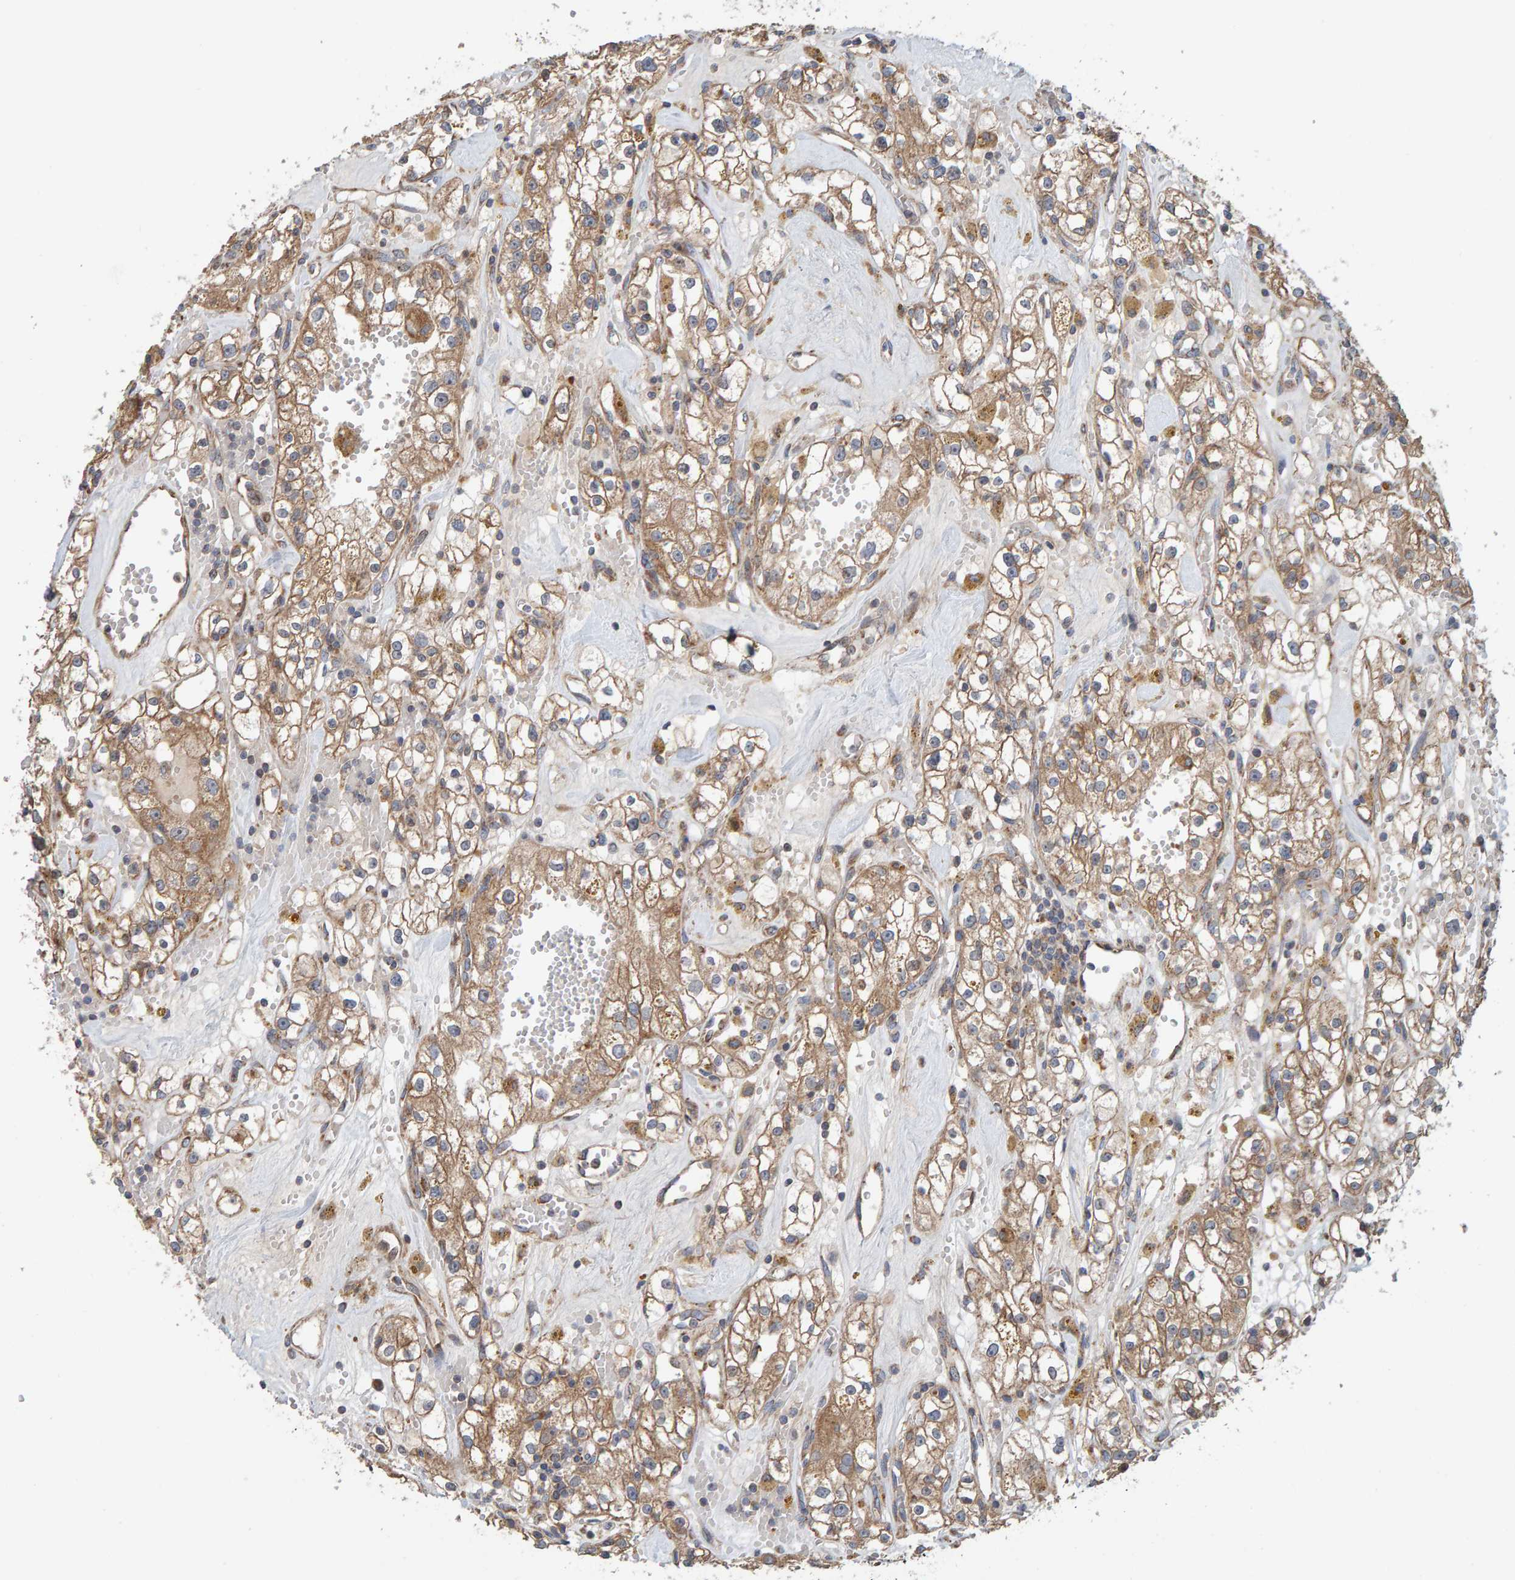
{"staining": {"intensity": "moderate", "quantity": ">75%", "location": "cytoplasmic/membranous"}, "tissue": "renal cancer", "cell_type": "Tumor cells", "image_type": "cancer", "snomed": [{"axis": "morphology", "description": "Adenocarcinoma, NOS"}, {"axis": "topography", "description": "Kidney"}], "caption": "Protein expression analysis of human renal cancer (adenocarcinoma) reveals moderate cytoplasmic/membranous positivity in approximately >75% of tumor cells.", "gene": "MRPL45", "patient": {"sex": "male", "age": 56}}